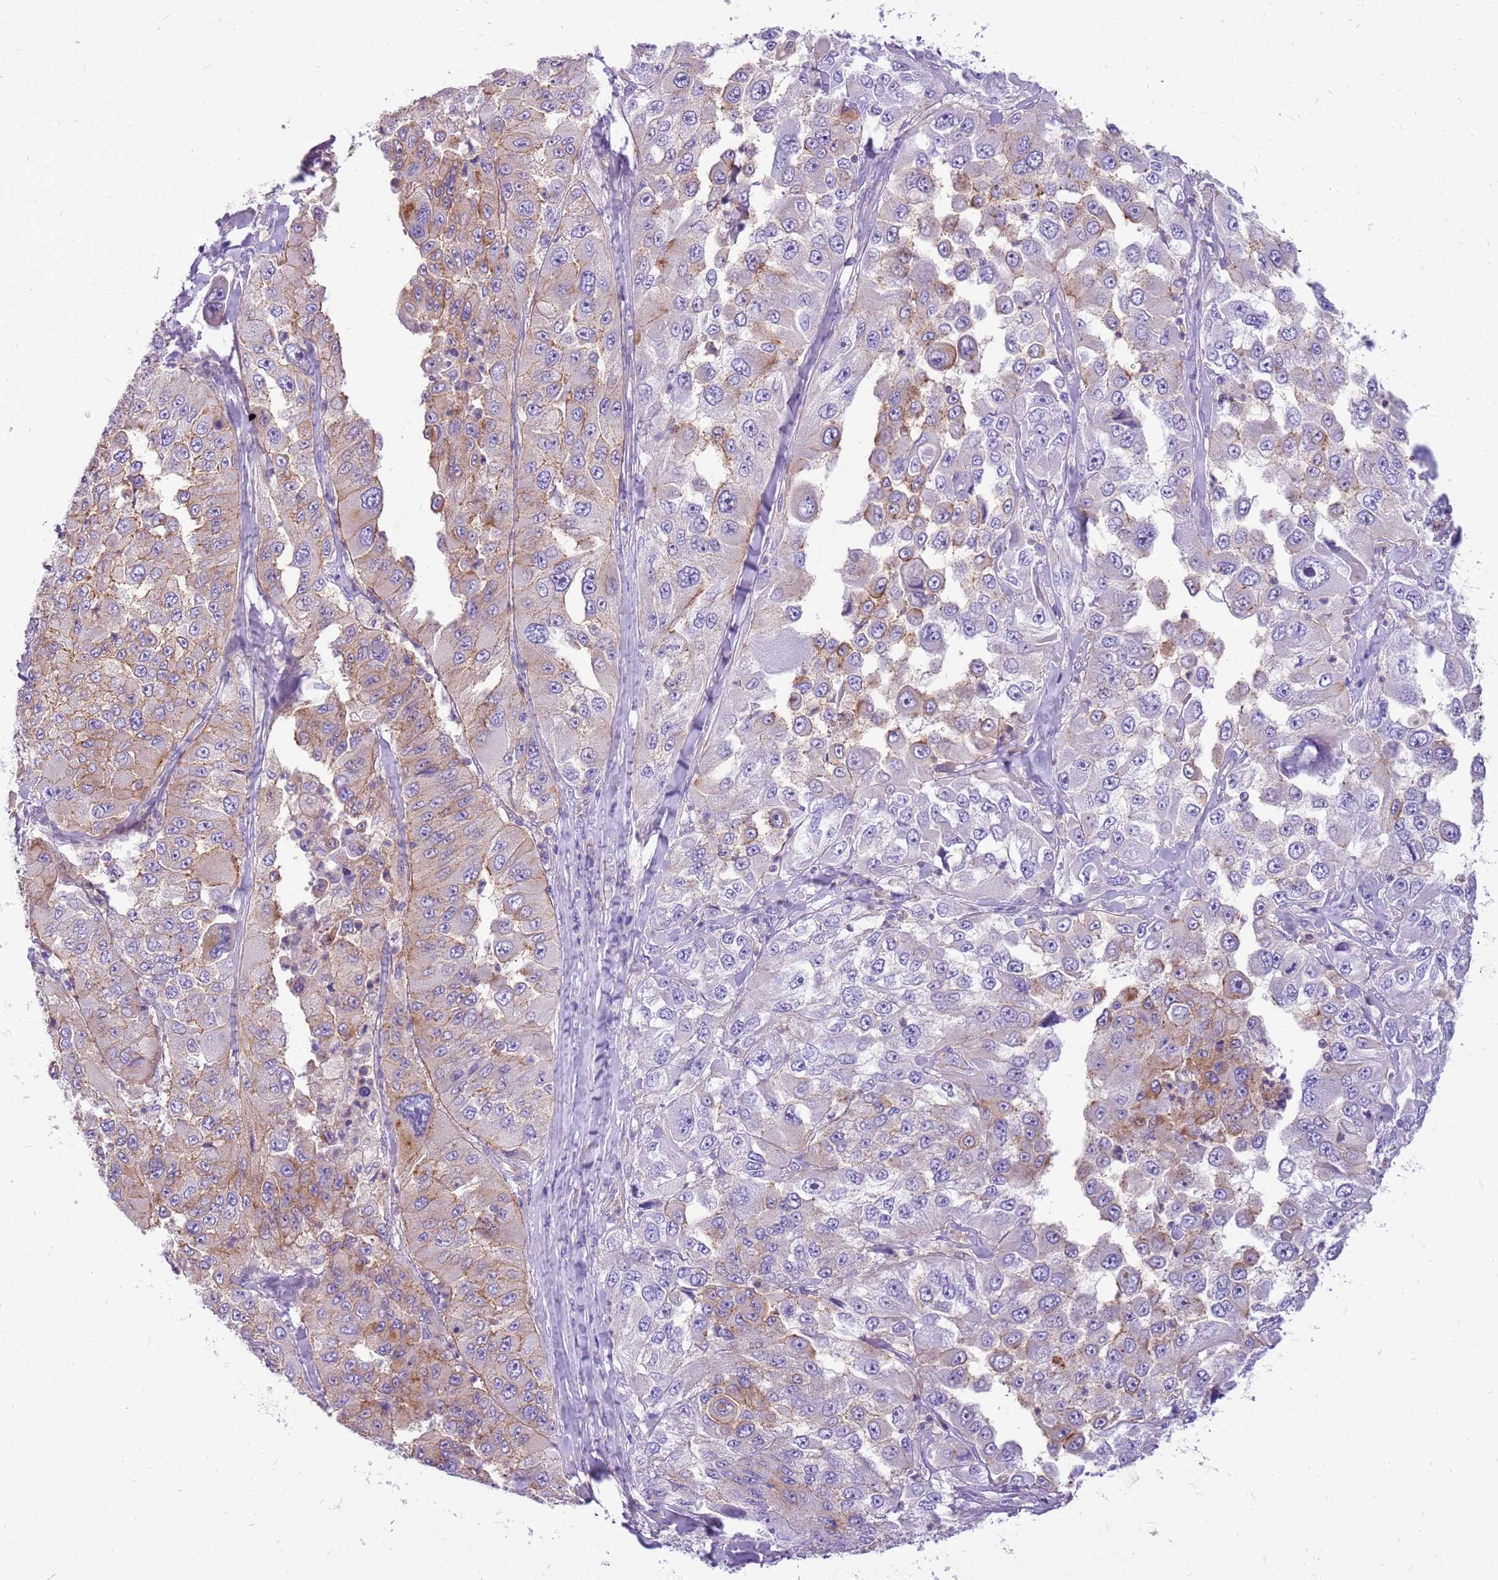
{"staining": {"intensity": "weak", "quantity": "<25%", "location": "cytoplasmic/membranous"}, "tissue": "melanoma", "cell_type": "Tumor cells", "image_type": "cancer", "snomed": [{"axis": "morphology", "description": "Malignant melanoma, Metastatic site"}, {"axis": "topography", "description": "Lymph node"}], "caption": "High power microscopy histopathology image of an IHC image of malignant melanoma (metastatic site), revealing no significant positivity in tumor cells.", "gene": "WDR90", "patient": {"sex": "male", "age": 62}}